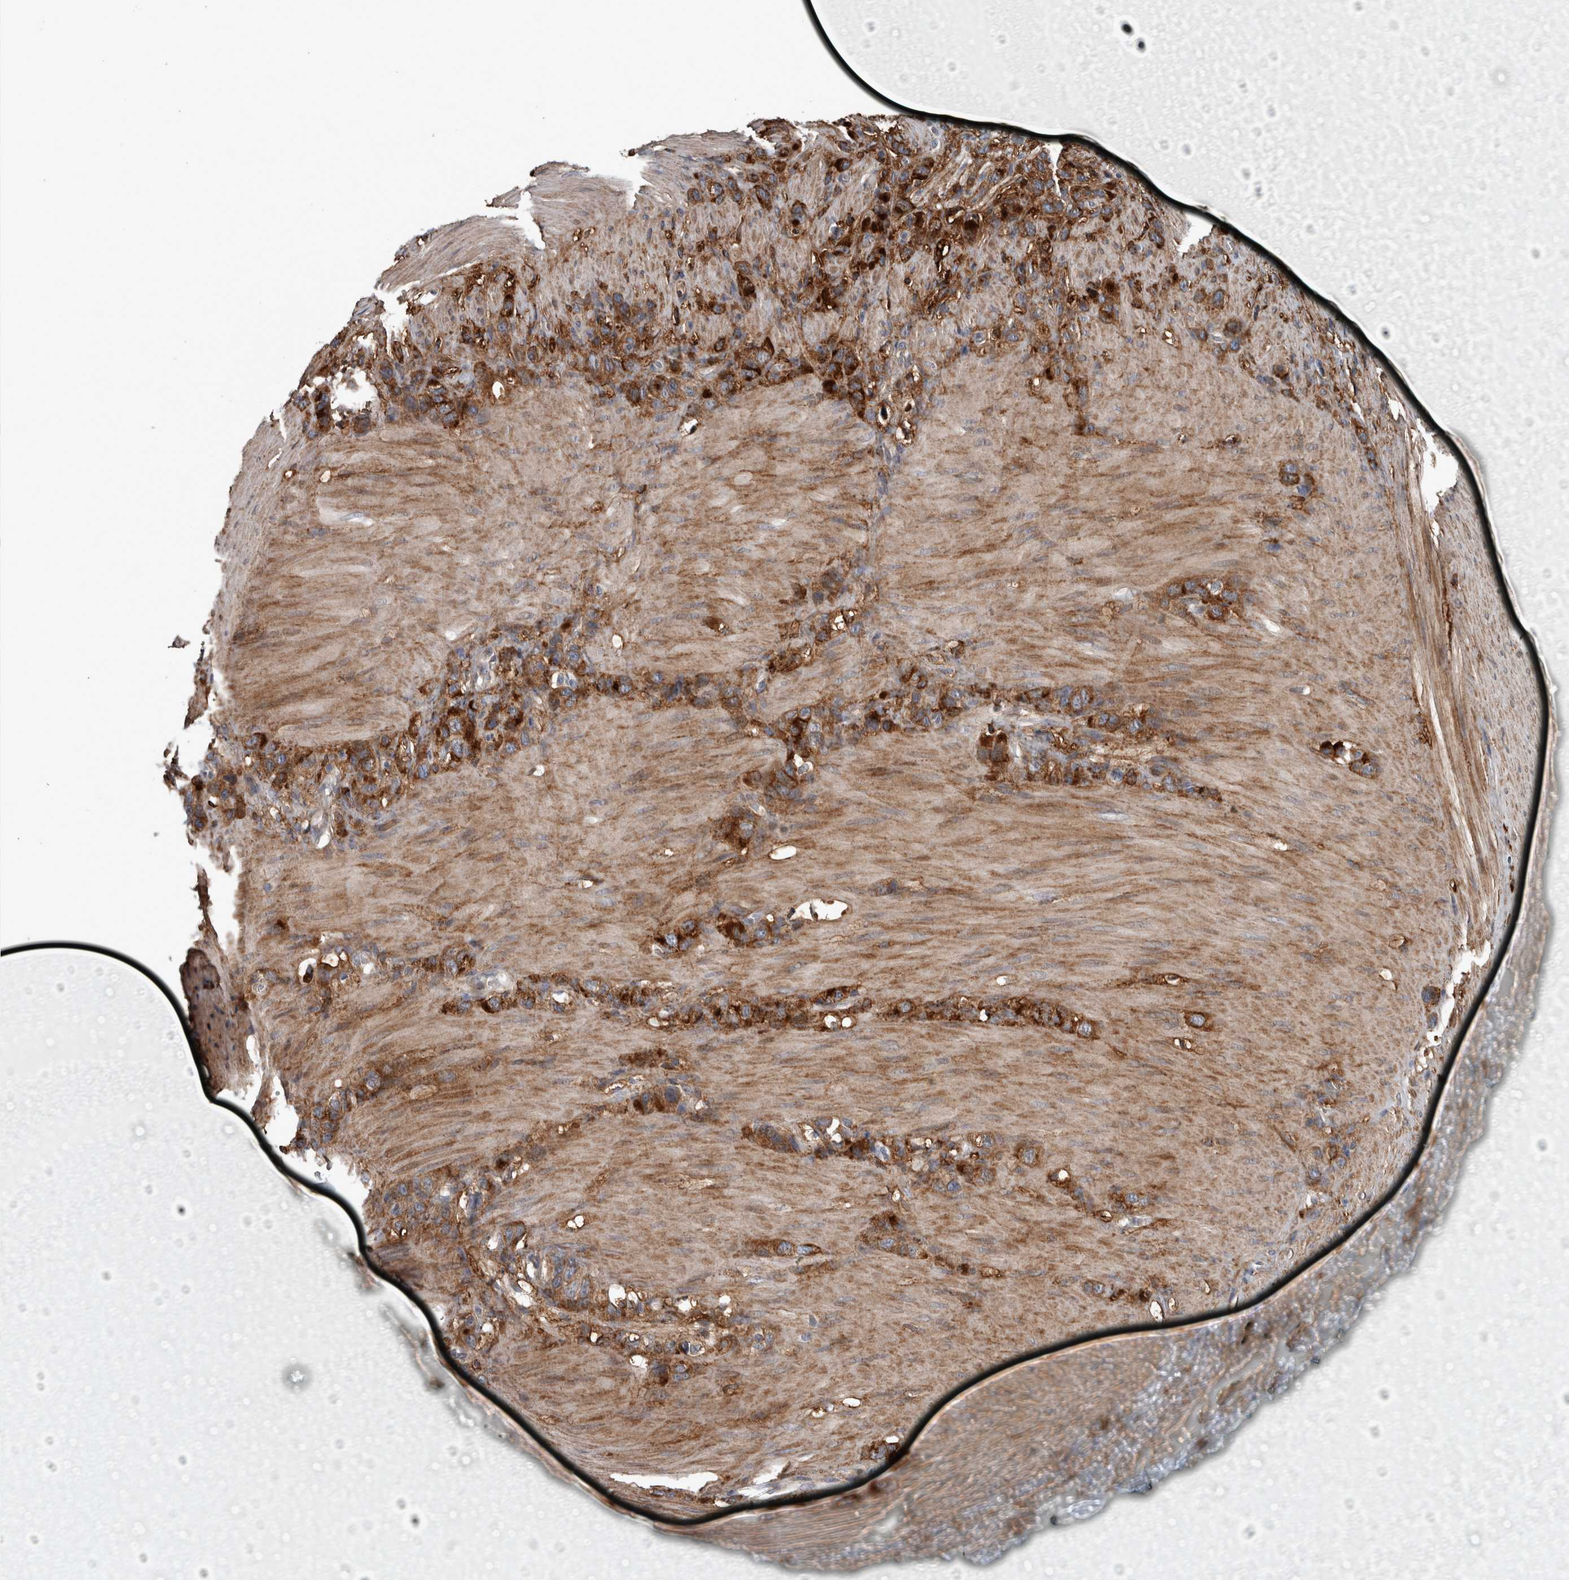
{"staining": {"intensity": "strong", "quantity": ">75%", "location": "cytoplasmic/membranous"}, "tissue": "stomach cancer", "cell_type": "Tumor cells", "image_type": "cancer", "snomed": [{"axis": "morphology", "description": "Normal tissue, NOS"}, {"axis": "morphology", "description": "Adenocarcinoma, NOS"}, {"axis": "morphology", "description": "Adenocarcinoma, High grade"}, {"axis": "topography", "description": "Stomach, upper"}, {"axis": "topography", "description": "Stomach"}], "caption": "This is a micrograph of immunohistochemistry (IHC) staining of adenocarcinoma (stomach), which shows strong expression in the cytoplasmic/membranous of tumor cells.", "gene": "EXOC8", "patient": {"sex": "female", "age": 65}}